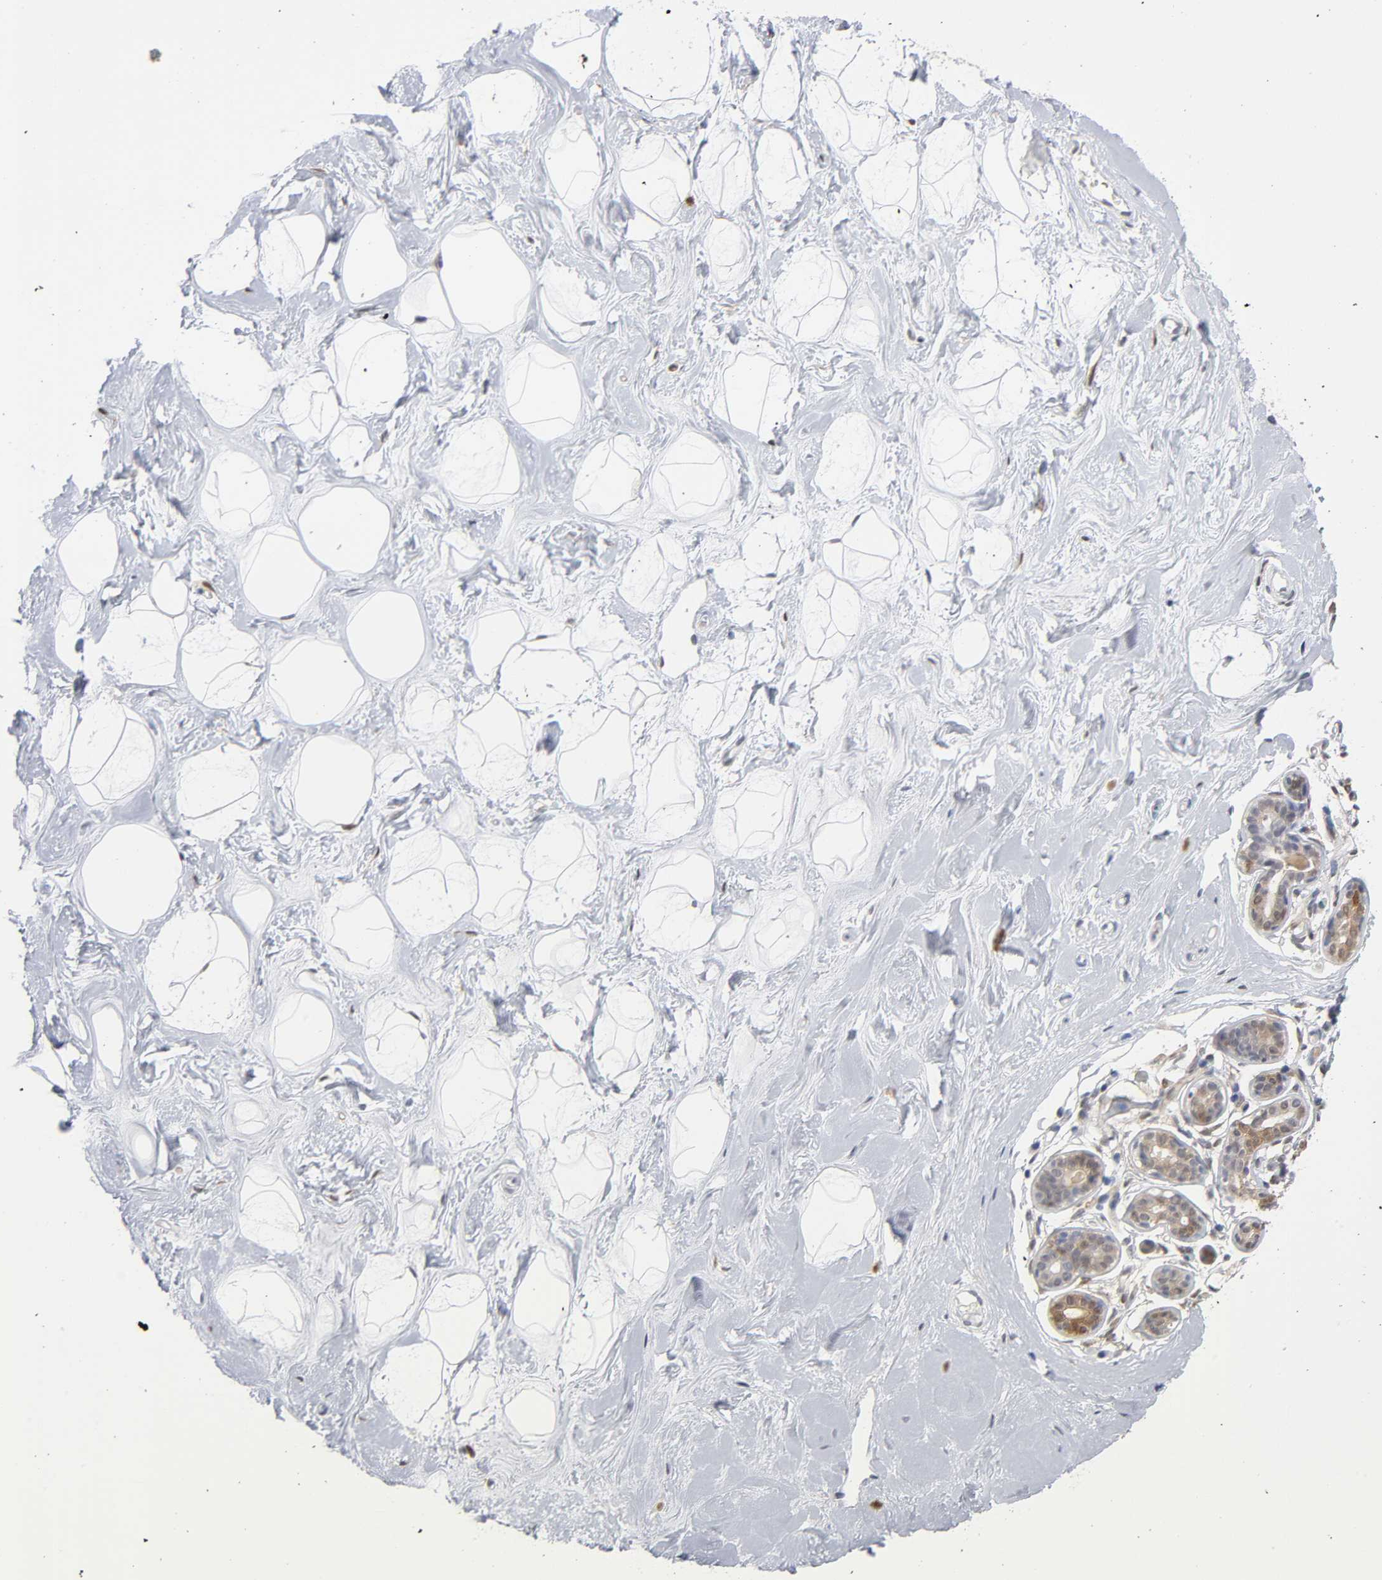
{"staining": {"intensity": "negative", "quantity": "none", "location": "none"}, "tissue": "breast", "cell_type": "Adipocytes", "image_type": "normal", "snomed": [{"axis": "morphology", "description": "Normal tissue, NOS"}, {"axis": "topography", "description": "Breast"}], "caption": "Immunohistochemistry (IHC) photomicrograph of normal breast: human breast stained with DAB (3,3'-diaminobenzidine) reveals no significant protein staining in adipocytes. Nuclei are stained in blue.", "gene": "CRABP2", "patient": {"sex": "female", "age": 23}}